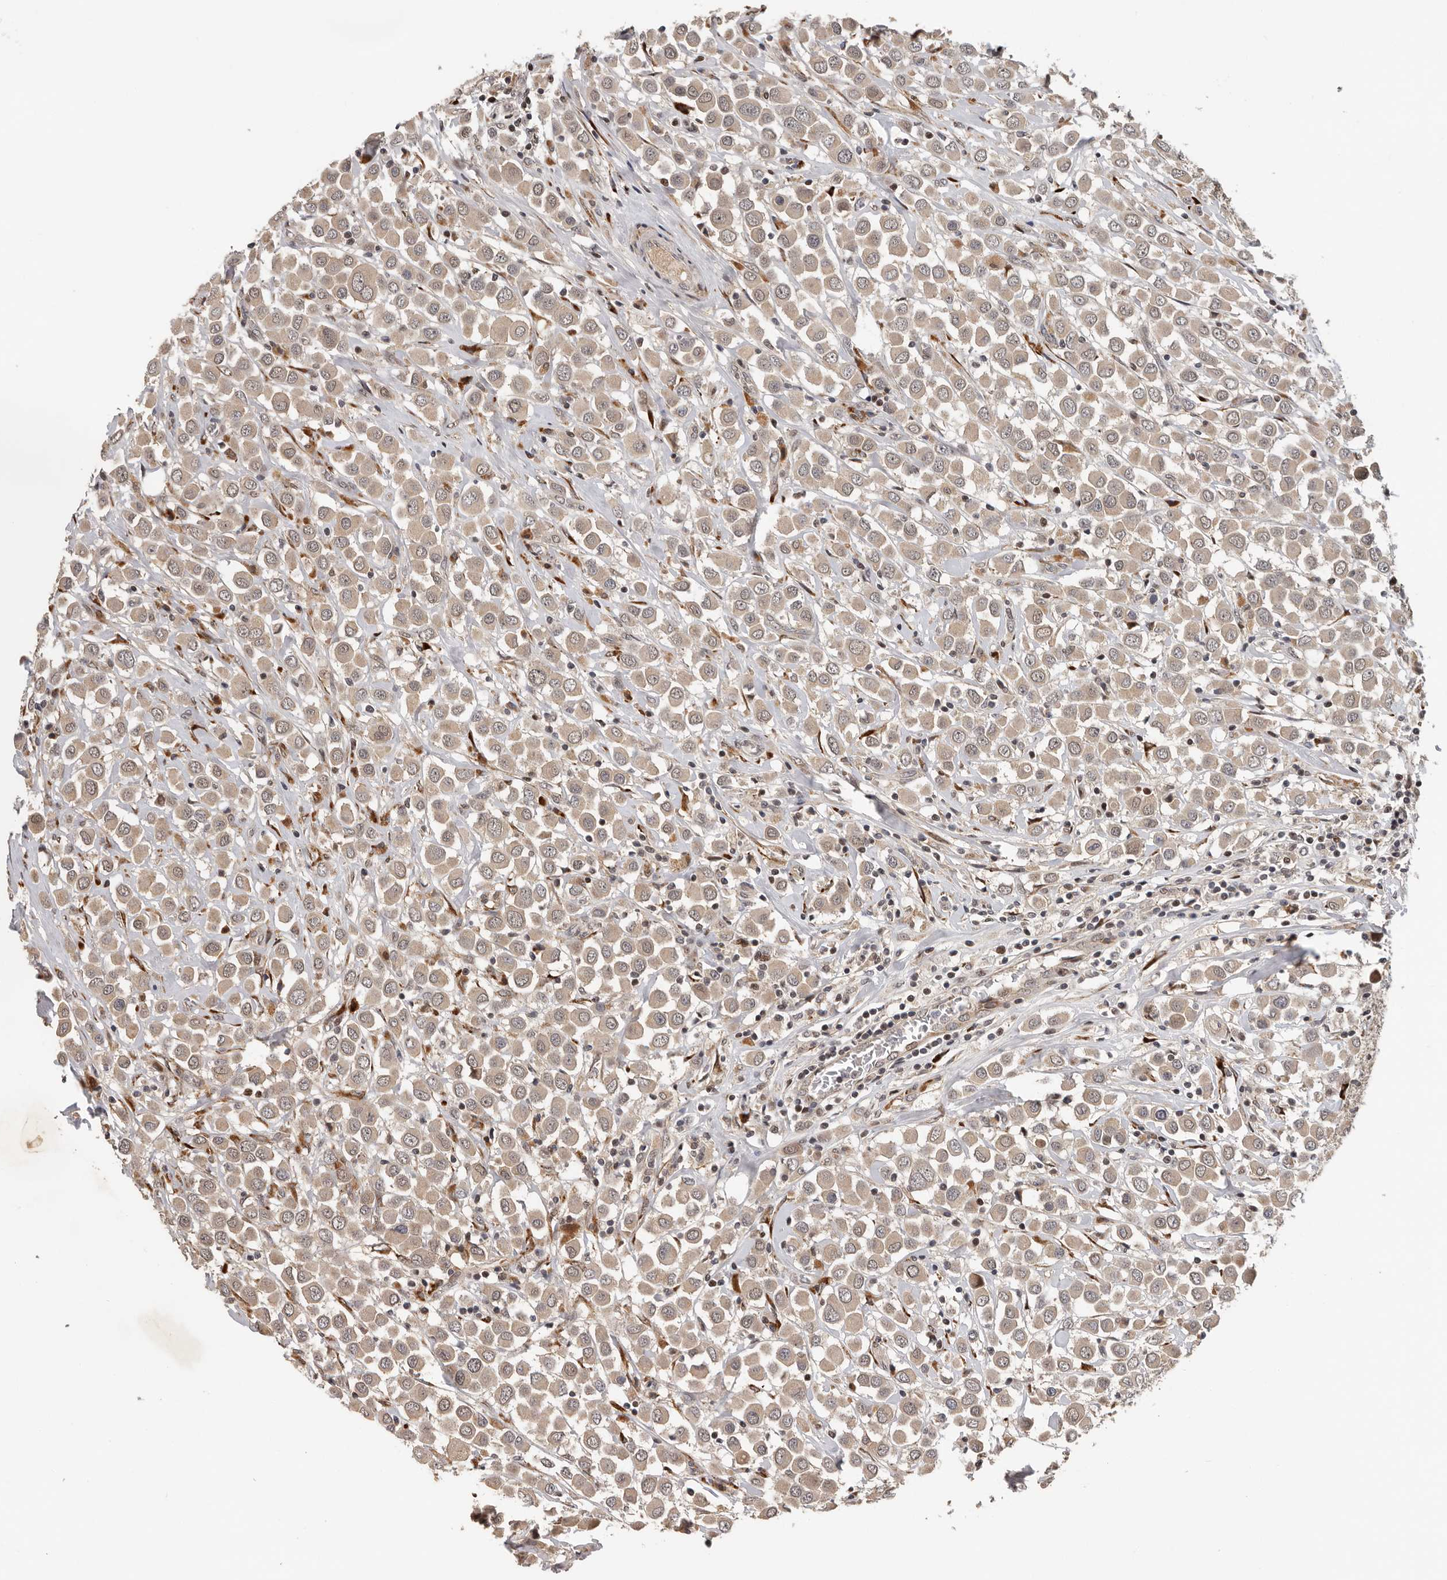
{"staining": {"intensity": "weak", "quantity": ">75%", "location": "cytoplasmic/membranous,nuclear"}, "tissue": "breast cancer", "cell_type": "Tumor cells", "image_type": "cancer", "snomed": [{"axis": "morphology", "description": "Duct carcinoma"}, {"axis": "topography", "description": "Breast"}], "caption": "A high-resolution histopathology image shows immunohistochemistry staining of breast infiltrating ductal carcinoma, which demonstrates weak cytoplasmic/membranous and nuclear staining in approximately >75% of tumor cells.", "gene": "HENMT1", "patient": {"sex": "female", "age": 61}}